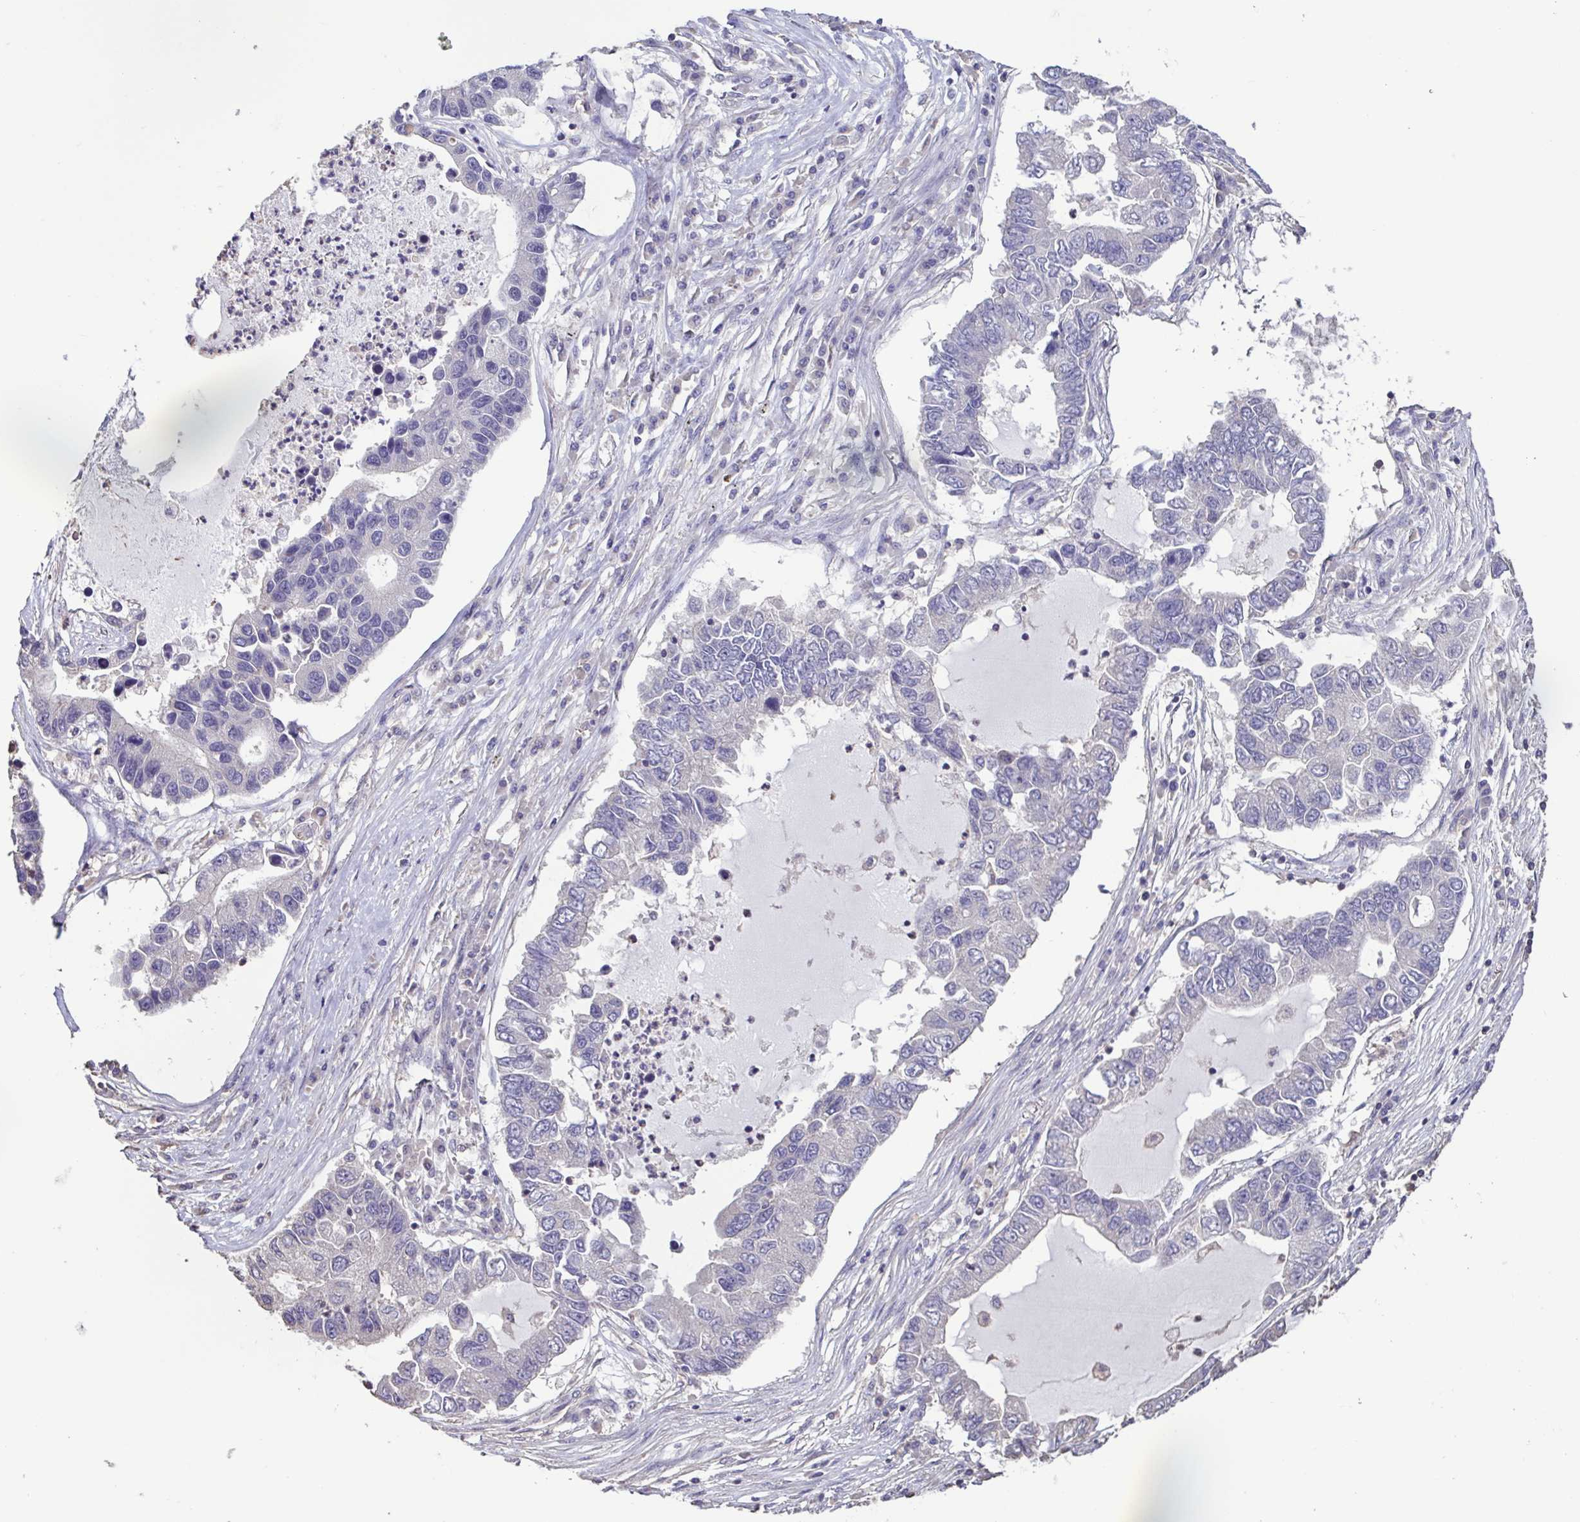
{"staining": {"intensity": "negative", "quantity": "none", "location": "none"}, "tissue": "lung cancer", "cell_type": "Tumor cells", "image_type": "cancer", "snomed": [{"axis": "morphology", "description": "Adenocarcinoma, NOS"}, {"axis": "topography", "description": "Bronchus"}, {"axis": "topography", "description": "Lung"}], "caption": "This is an immunohistochemistry photomicrograph of human lung adenocarcinoma. There is no positivity in tumor cells.", "gene": "ACTRT2", "patient": {"sex": "female", "age": 51}}